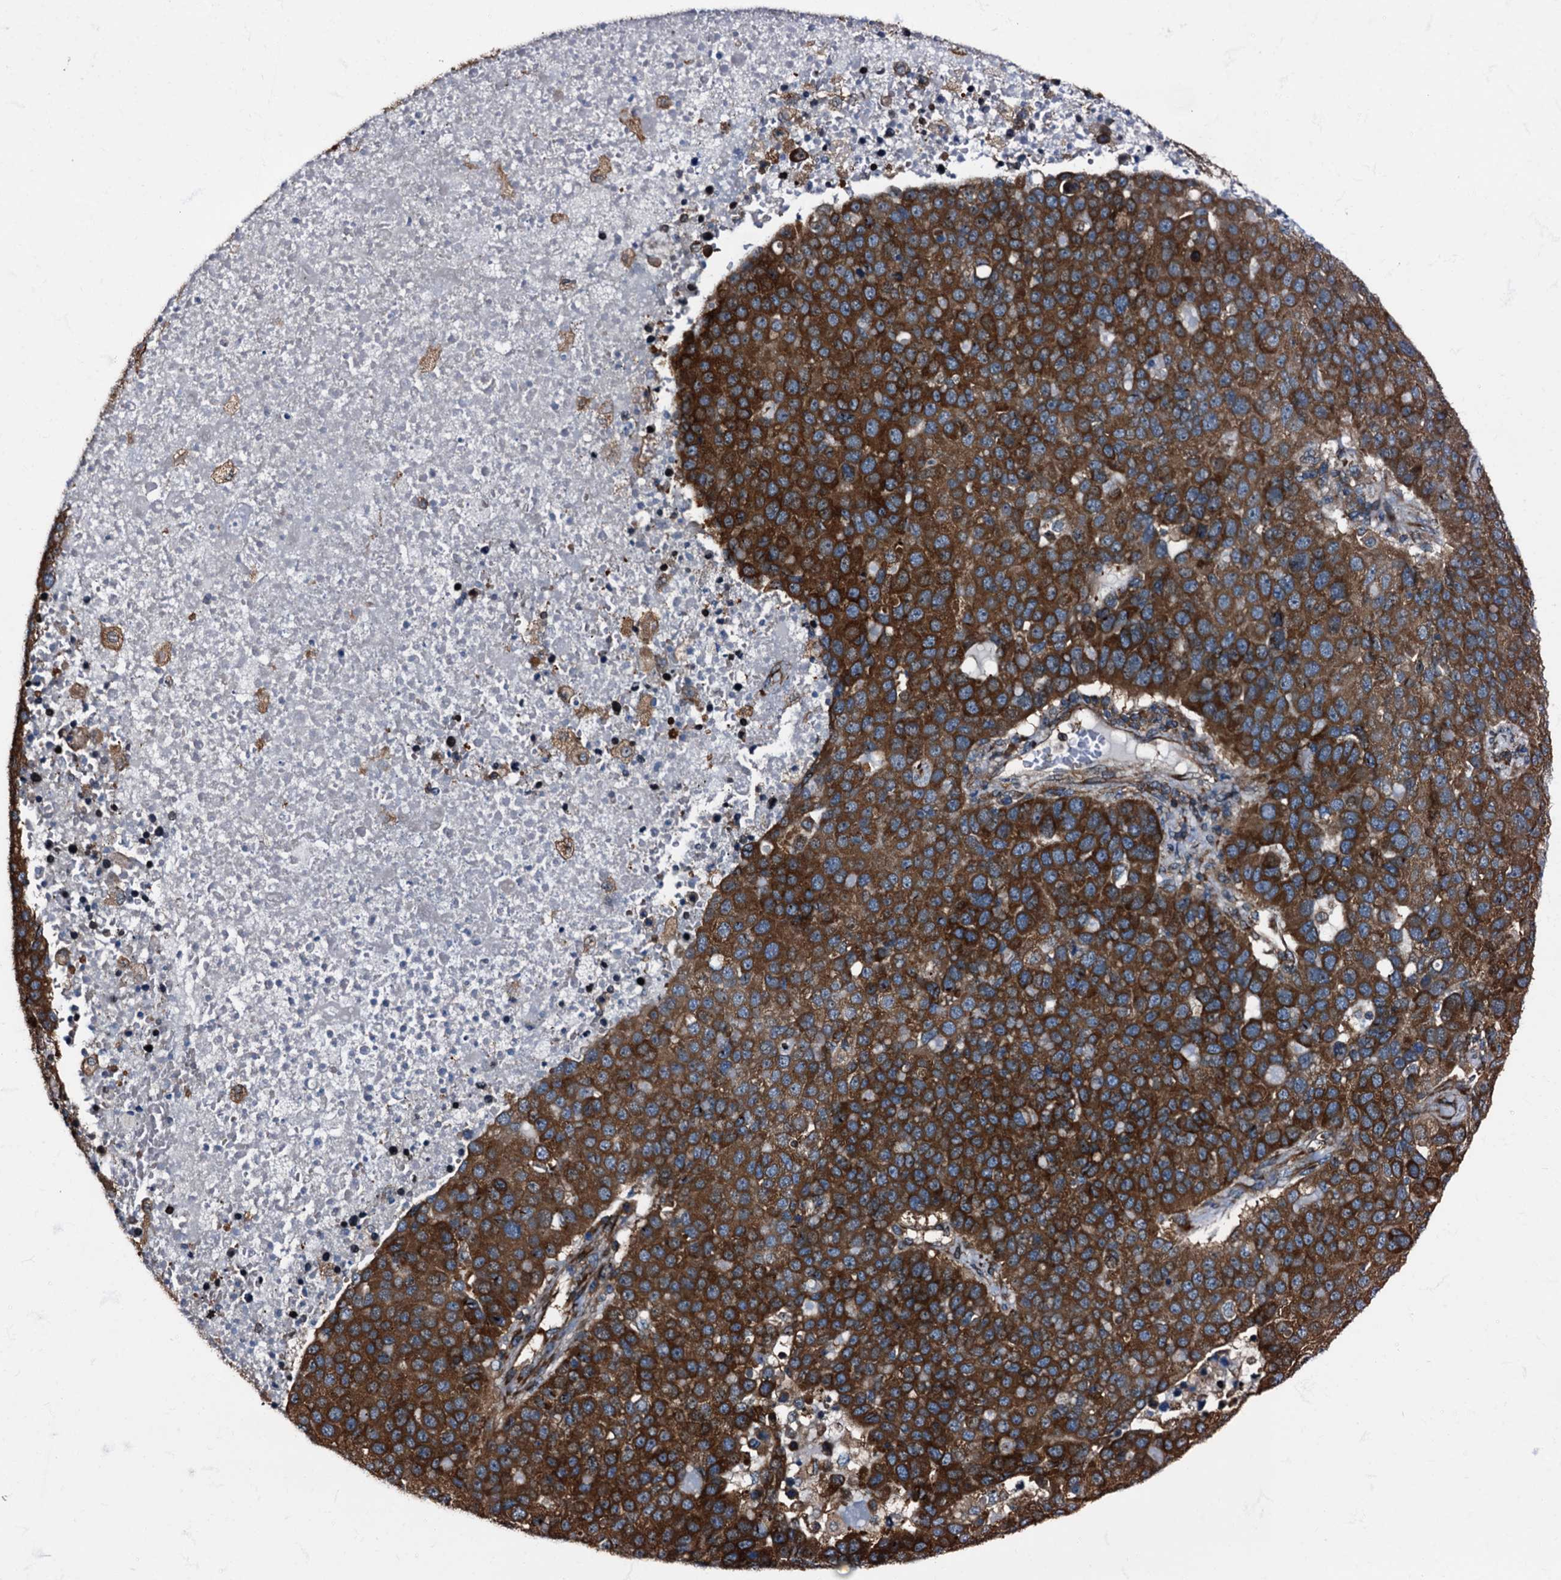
{"staining": {"intensity": "strong", "quantity": ">75%", "location": "cytoplasmic/membranous"}, "tissue": "pancreatic cancer", "cell_type": "Tumor cells", "image_type": "cancer", "snomed": [{"axis": "morphology", "description": "Adenocarcinoma, NOS"}, {"axis": "topography", "description": "Pancreas"}], "caption": "Immunohistochemical staining of pancreatic cancer (adenocarcinoma) reveals high levels of strong cytoplasmic/membranous expression in approximately >75% of tumor cells.", "gene": "ATP2C1", "patient": {"sex": "female", "age": 61}}